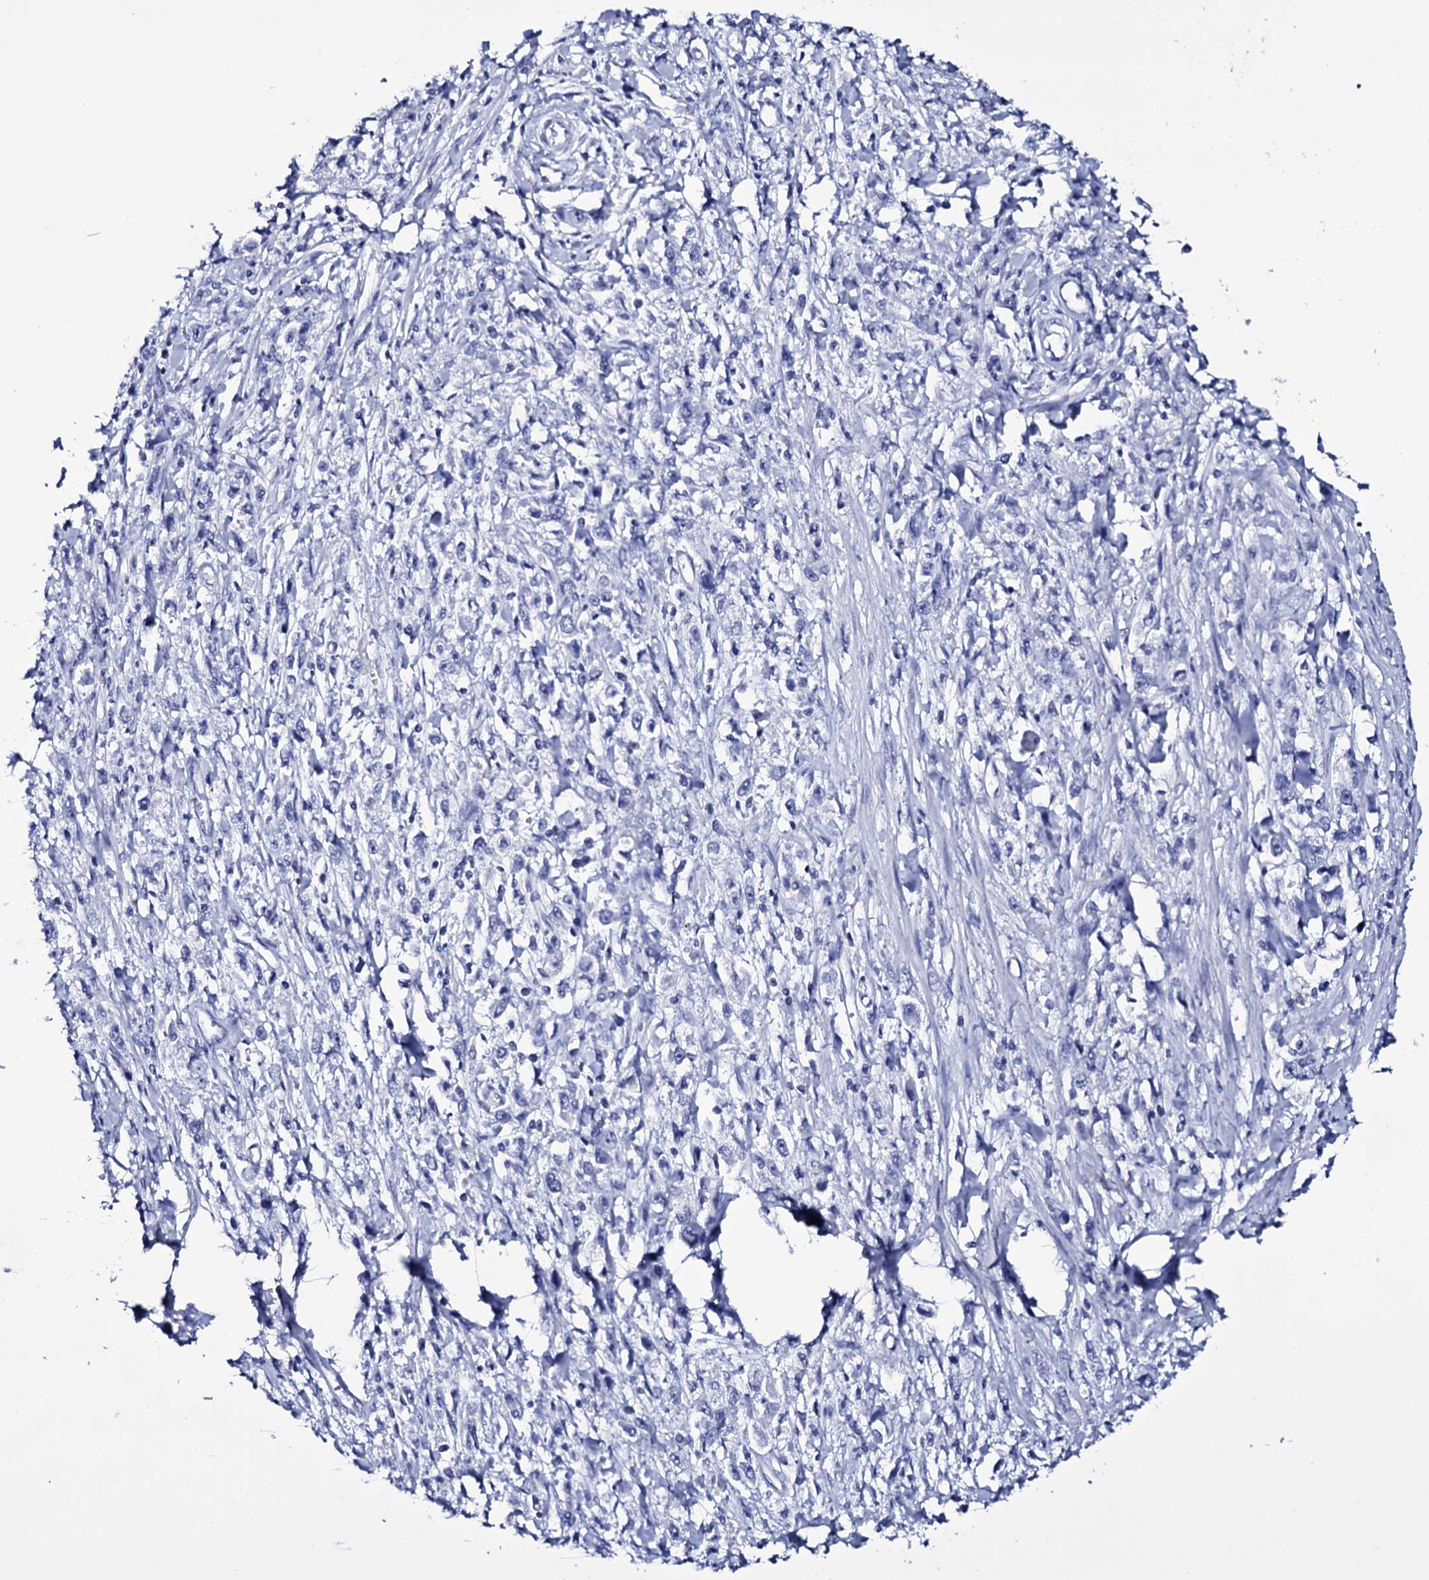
{"staining": {"intensity": "negative", "quantity": "none", "location": "none"}, "tissue": "stomach cancer", "cell_type": "Tumor cells", "image_type": "cancer", "snomed": [{"axis": "morphology", "description": "Adenocarcinoma, NOS"}, {"axis": "topography", "description": "Stomach"}], "caption": "An IHC image of stomach cancer (adenocarcinoma) is shown. There is no staining in tumor cells of stomach cancer (adenocarcinoma).", "gene": "ITPRID2", "patient": {"sex": "female", "age": 59}}